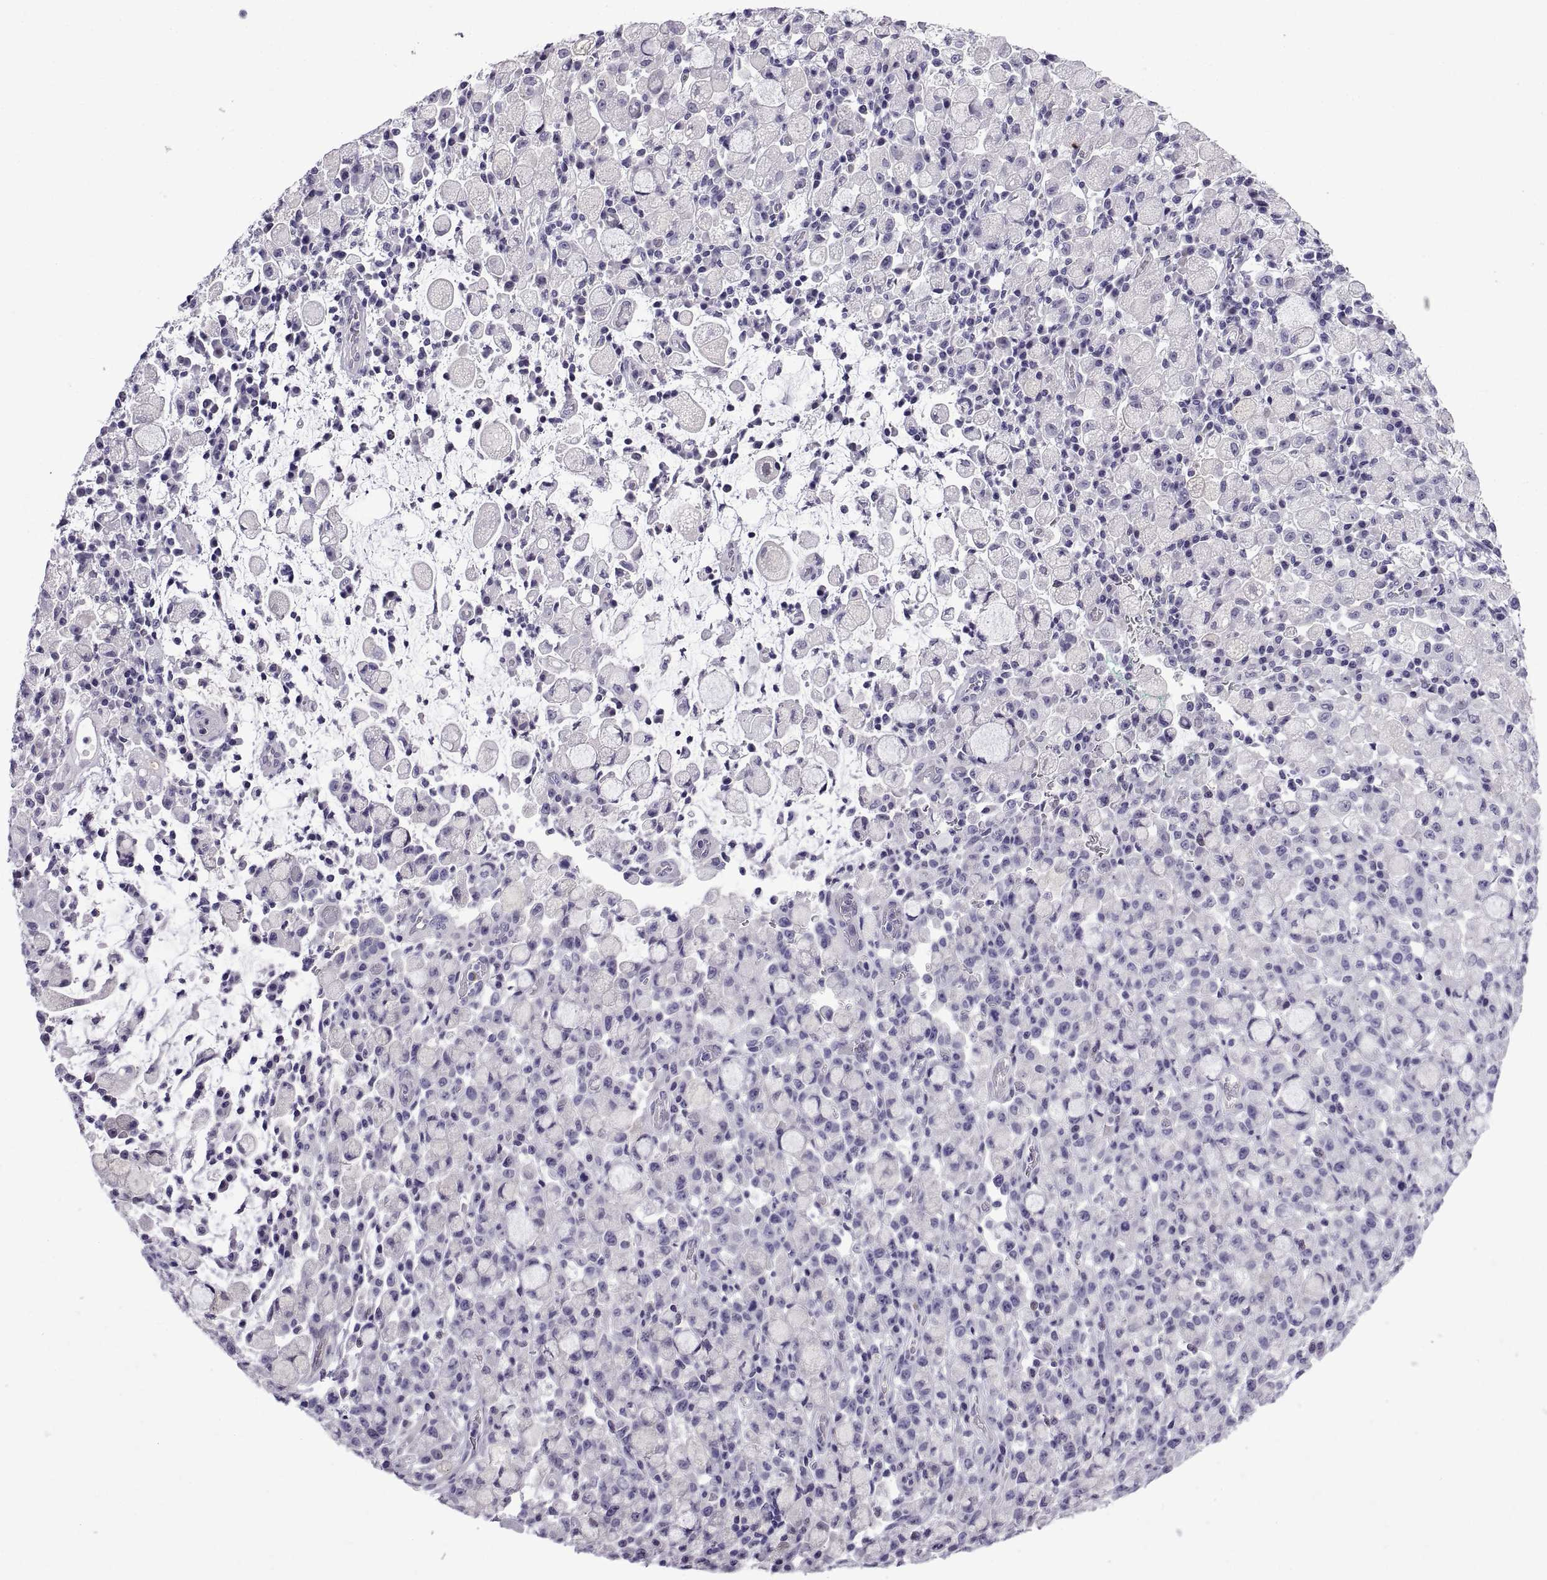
{"staining": {"intensity": "negative", "quantity": "none", "location": "none"}, "tissue": "stomach cancer", "cell_type": "Tumor cells", "image_type": "cancer", "snomed": [{"axis": "morphology", "description": "Adenocarcinoma, NOS"}, {"axis": "topography", "description": "Stomach"}], "caption": "This is a histopathology image of IHC staining of stomach cancer, which shows no expression in tumor cells.", "gene": "SPDYE1", "patient": {"sex": "male", "age": 58}}